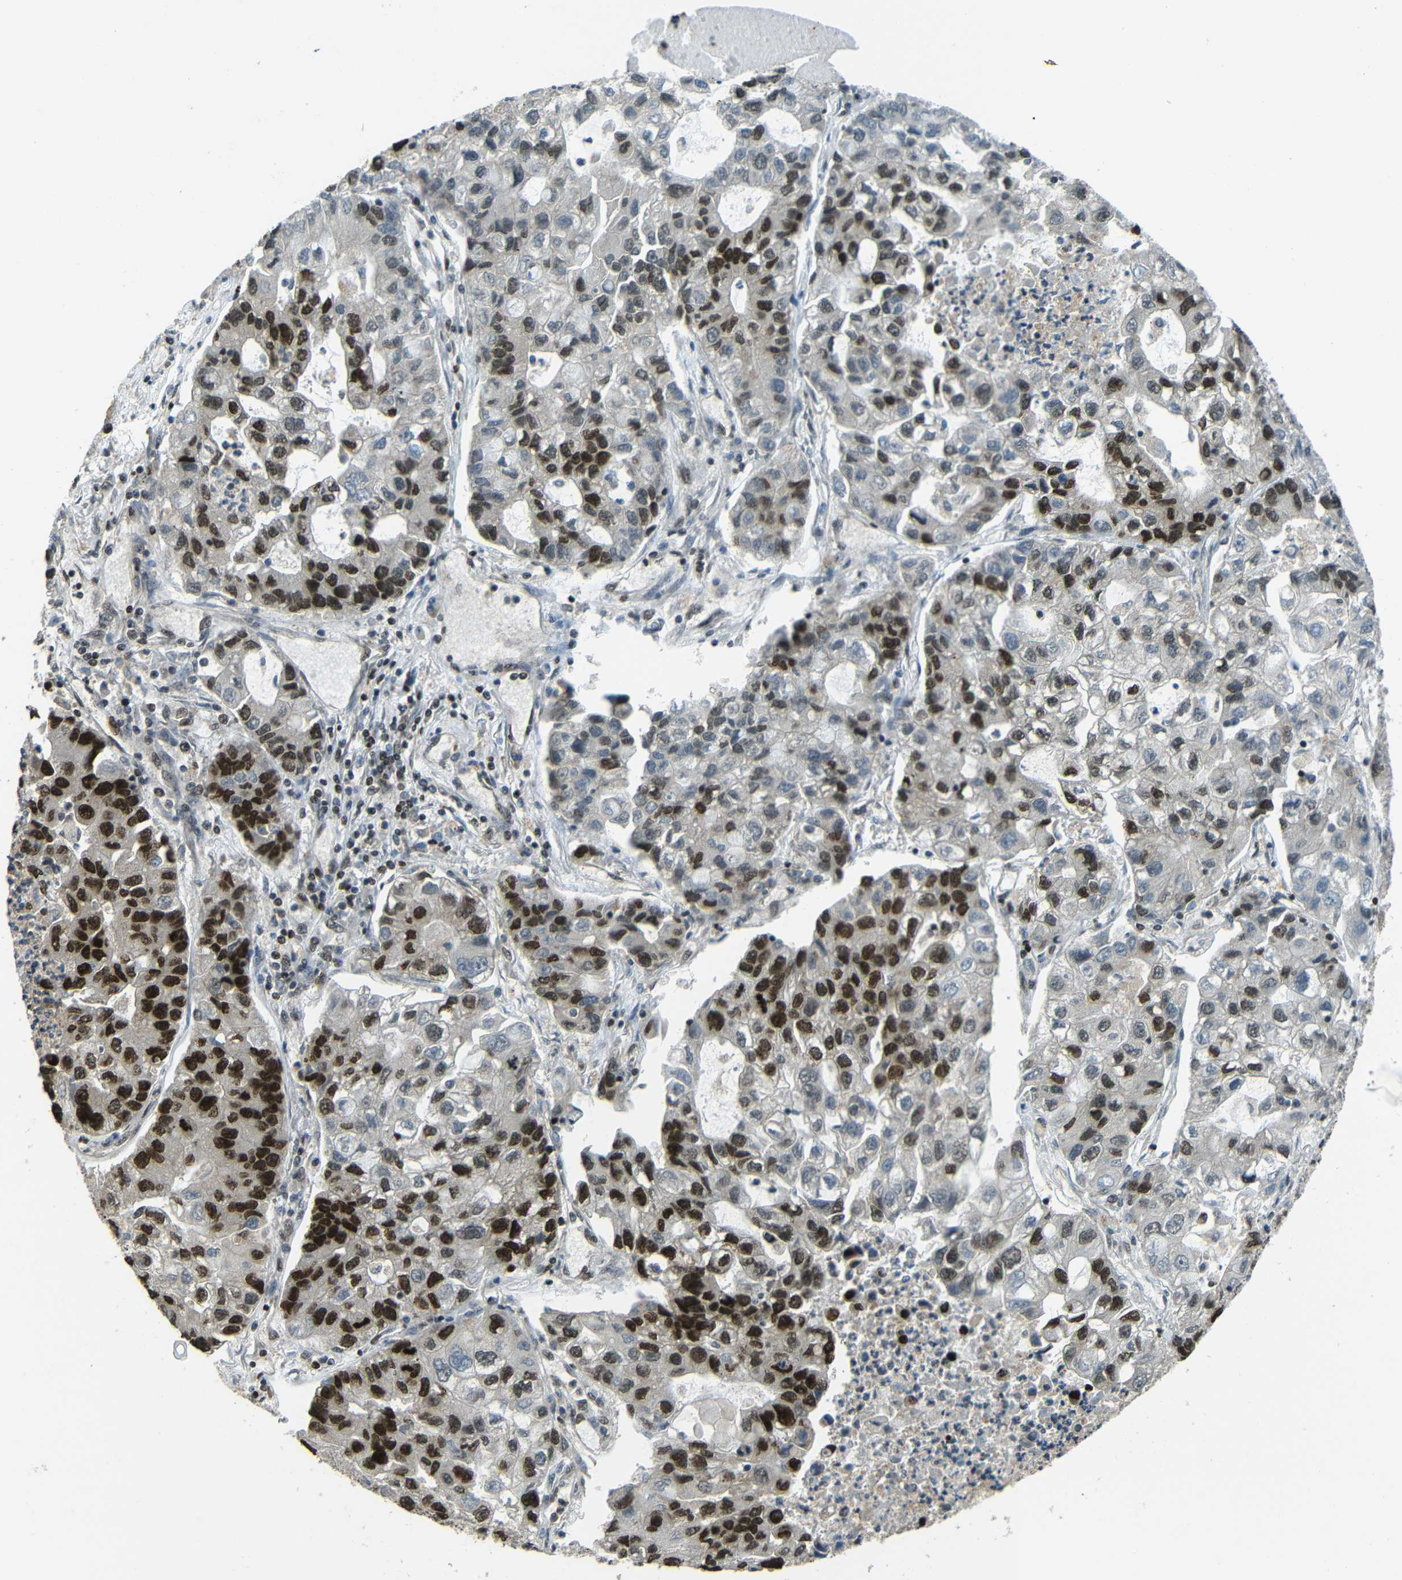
{"staining": {"intensity": "strong", "quantity": ">75%", "location": "nuclear"}, "tissue": "lung cancer", "cell_type": "Tumor cells", "image_type": "cancer", "snomed": [{"axis": "morphology", "description": "Adenocarcinoma, NOS"}, {"axis": "topography", "description": "Lung"}], "caption": "High-magnification brightfield microscopy of adenocarcinoma (lung) stained with DAB (brown) and counterstained with hematoxylin (blue). tumor cells exhibit strong nuclear staining is identified in about>75% of cells.", "gene": "PSIP1", "patient": {"sex": "female", "age": 51}}